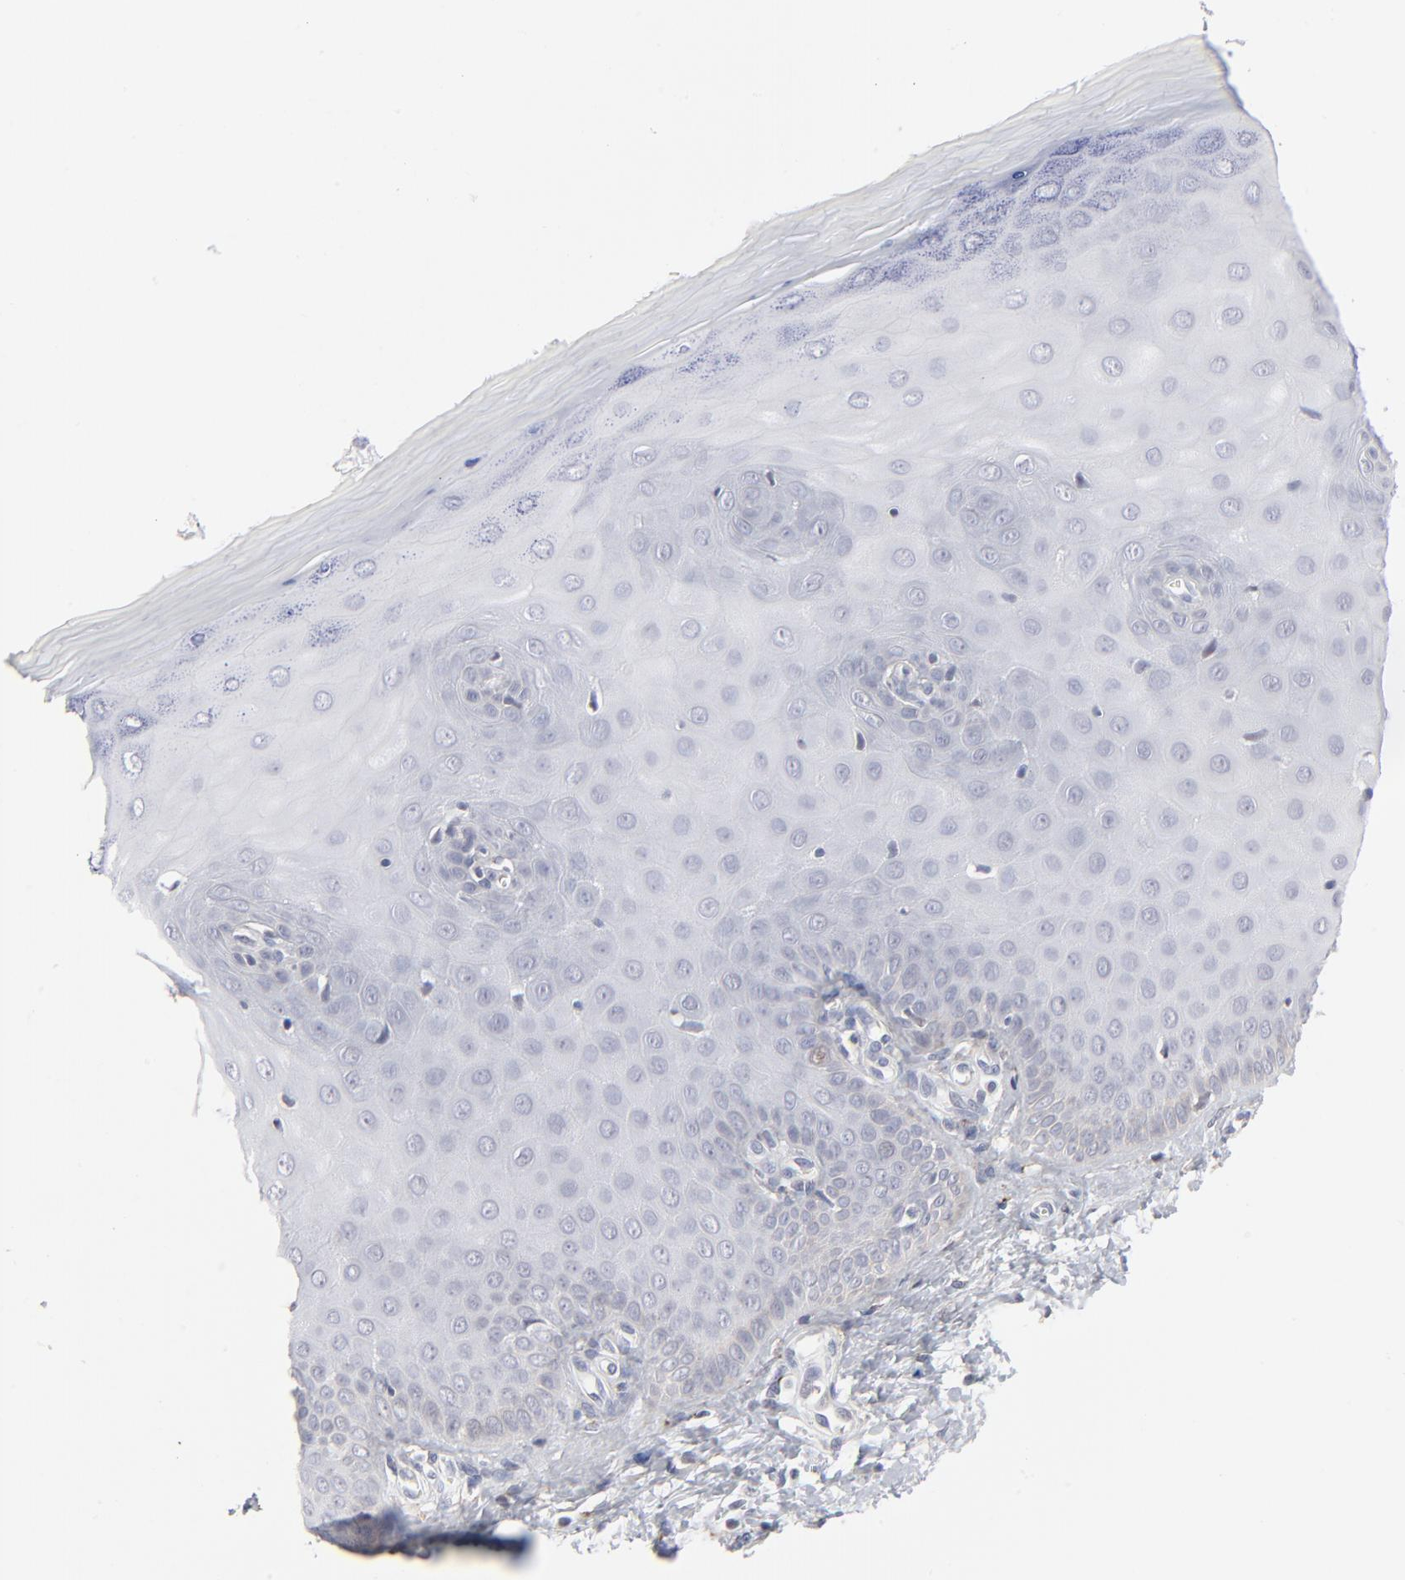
{"staining": {"intensity": "negative", "quantity": "none", "location": "none"}, "tissue": "cervix", "cell_type": "Glandular cells", "image_type": "normal", "snomed": [{"axis": "morphology", "description": "Normal tissue, NOS"}, {"axis": "topography", "description": "Cervix"}], "caption": "Photomicrograph shows no protein expression in glandular cells of normal cervix.", "gene": "AURKA", "patient": {"sex": "female", "age": 55}}